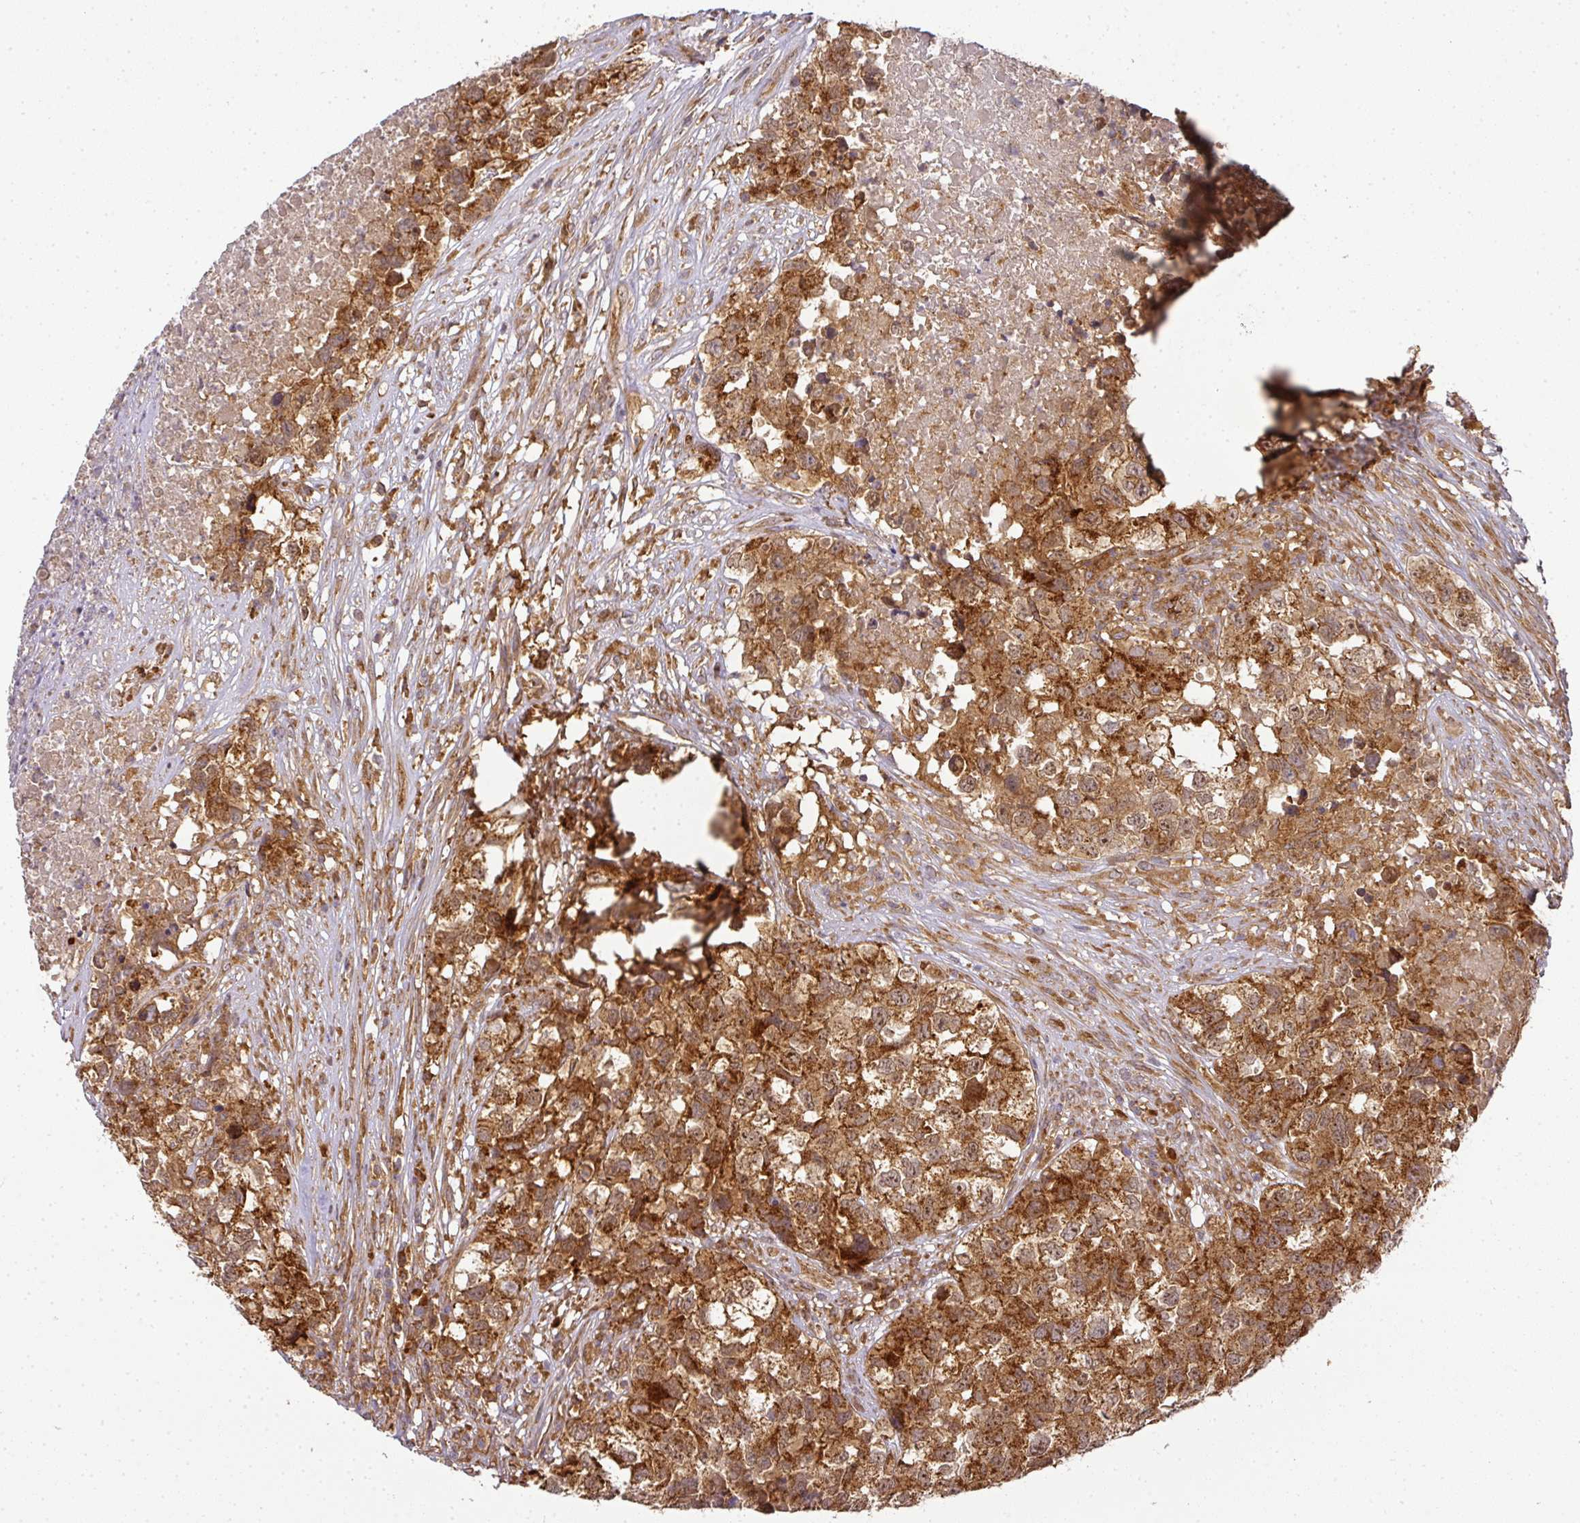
{"staining": {"intensity": "strong", "quantity": ">75%", "location": "cytoplasmic/membranous"}, "tissue": "testis cancer", "cell_type": "Tumor cells", "image_type": "cancer", "snomed": [{"axis": "morphology", "description": "Carcinoma, Embryonal, NOS"}, {"axis": "topography", "description": "Testis"}], "caption": "This is an image of immunohistochemistry (IHC) staining of testis embryonal carcinoma, which shows strong positivity in the cytoplasmic/membranous of tumor cells.", "gene": "MALSU1", "patient": {"sex": "male", "age": 83}}